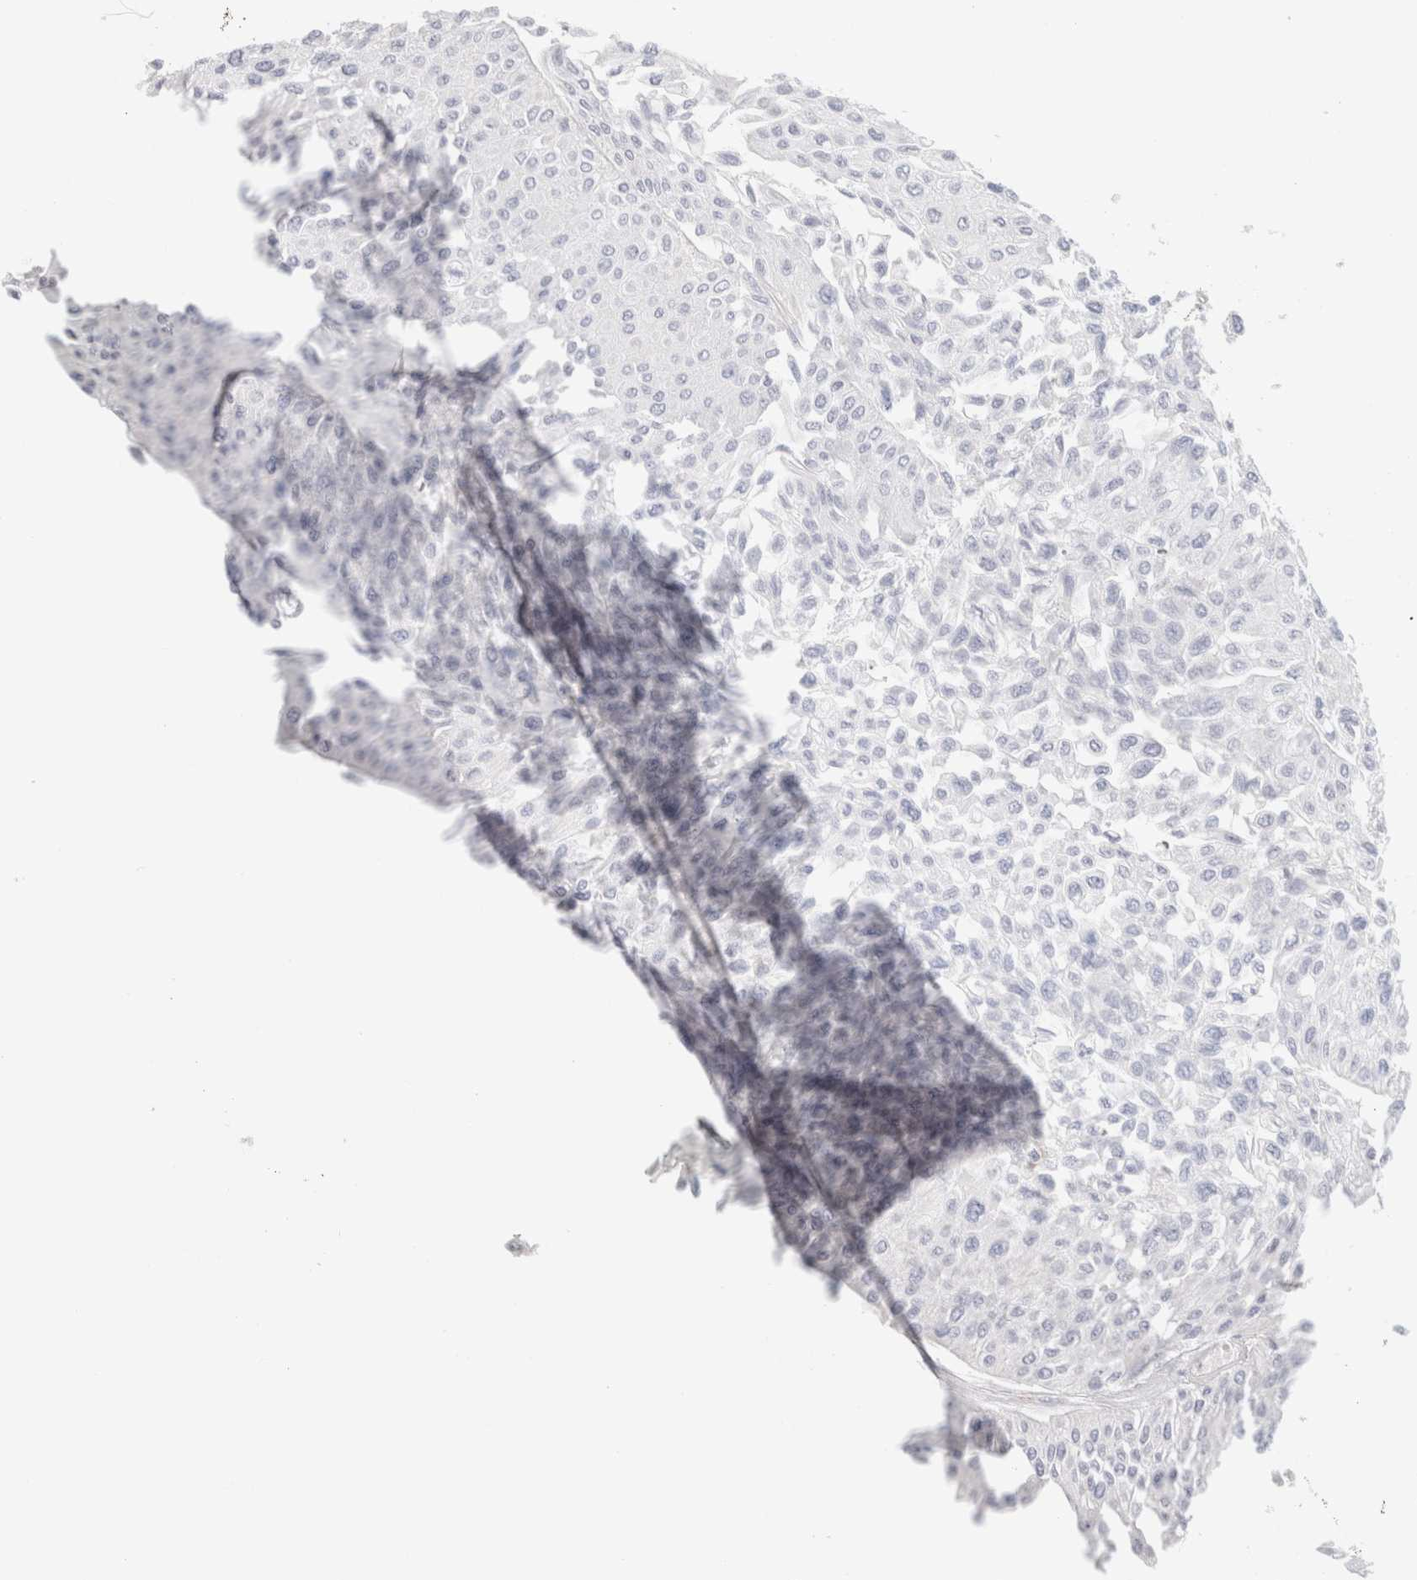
{"staining": {"intensity": "negative", "quantity": "none", "location": "none"}, "tissue": "urothelial cancer", "cell_type": "Tumor cells", "image_type": "cancer", "snomed": [{"axis": "morphology", "description": "Urothelial carcinoma, Low grade"}, {"axis": "topography", "description": "Smooth muscle"}, {"axis": "topography", "description": "Urinary bladder"}], "caption": "The photomicrograph displays no significant positivity in tumor cells of urothelial carcinoma (low-grade). Nuclei are stained in blue.", "gene": "CSK", "patient": {"sex": "male", "age": 60}}